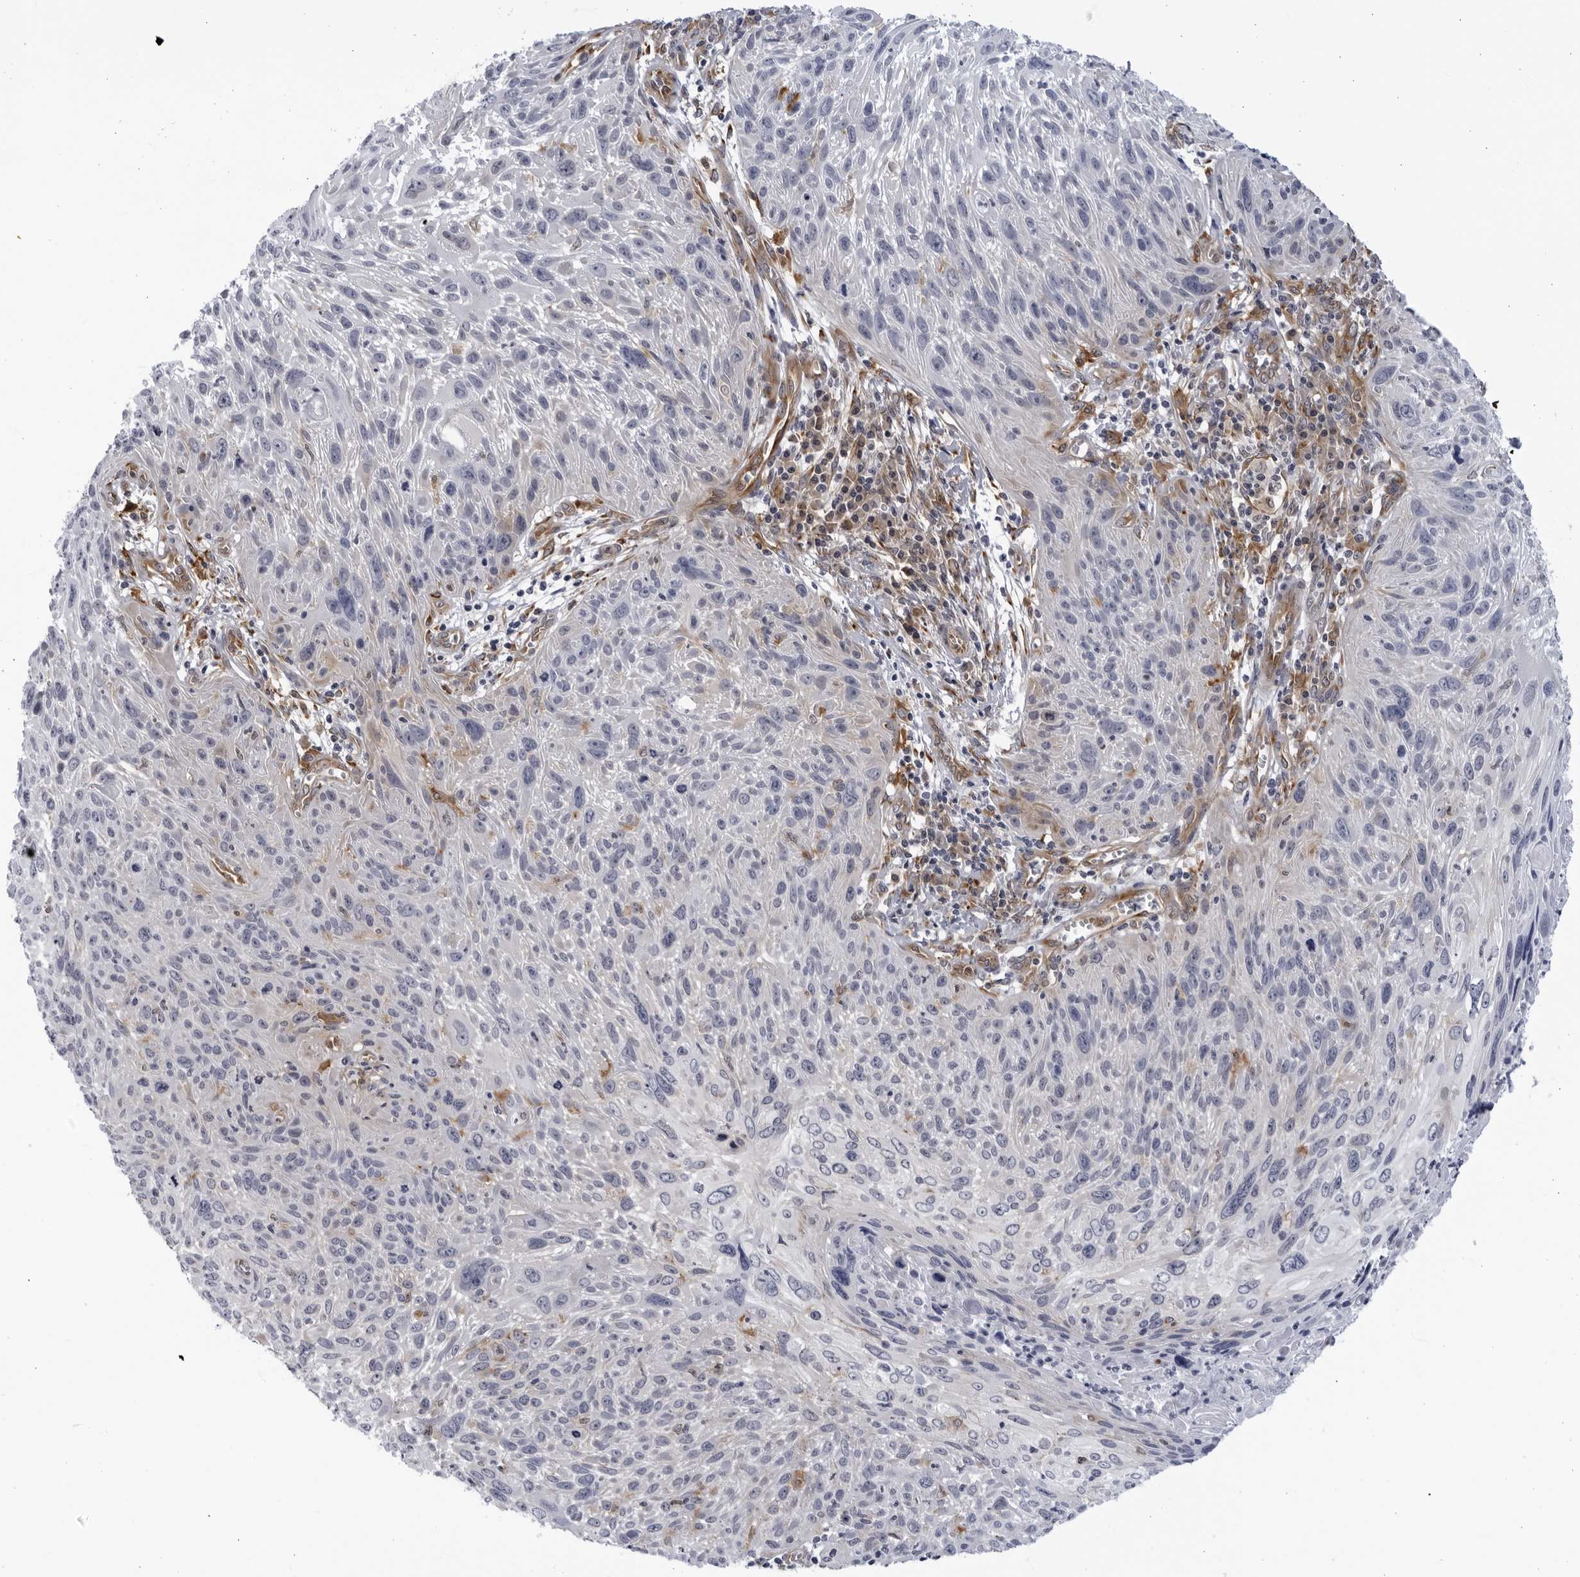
{"staining": {"intensity": "negative", "quantity": "none", "location": "none"}, "tissue": "cervical cancer", "cell_type": "Tumor cells", "image_type": "cancer", "snomed": [{"axis": "morphology", "description": "Squamous cell carcinoma, NOS"}, {"axis": "topography", "description": "Cervix"}], "caption": "Cervical squamous cell carcinoma was stained to show a protein in brown. There is no significant positivity in tumor cells.", "gene": "BMP2K", "patient": {"sex": "female", "age": 51}}